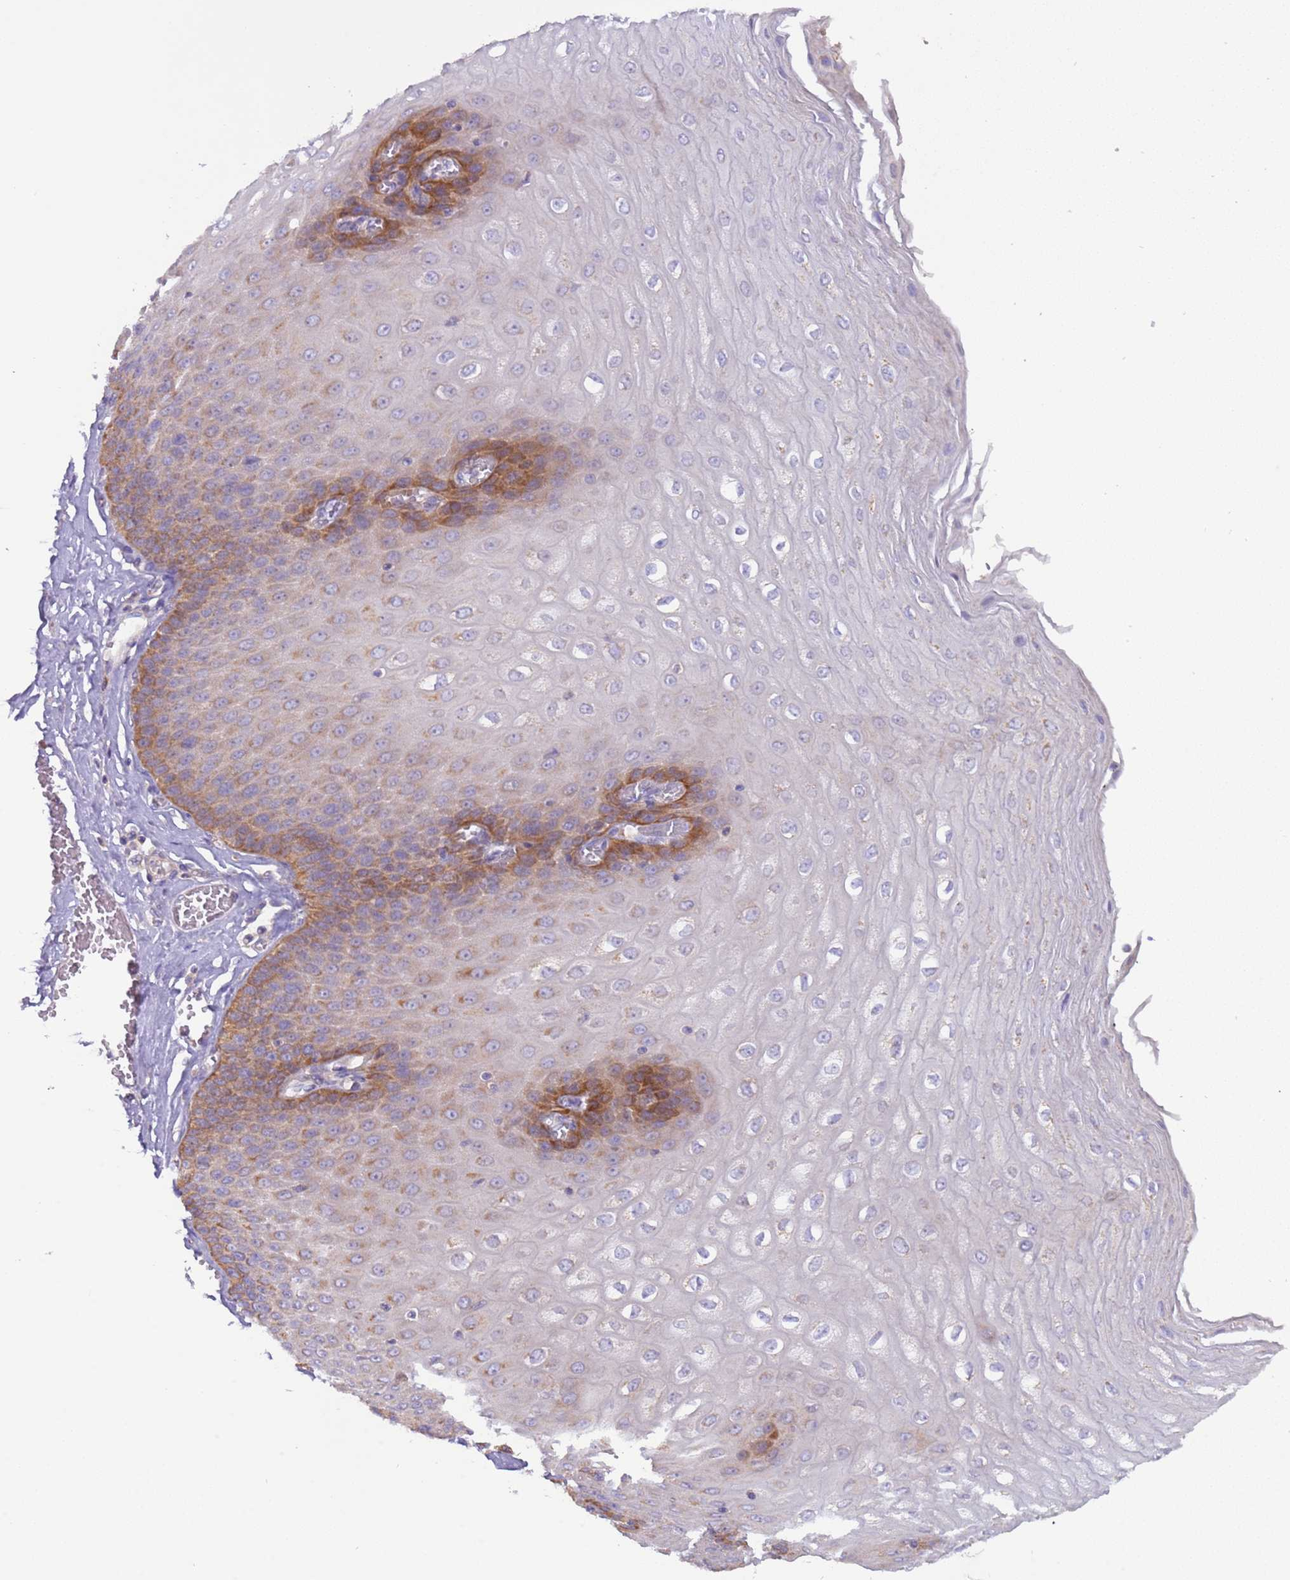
{"staining": {"intensity": "moderate", "quantity": "25%-75%", "location": "cytoplasmic/membranous"}, "tissue": "esophagus", "cell_type": "Squamous epithelial cells", "image_type": "normal", "snomed": [{"axis": "morphology", "description": "Normal tissue, NOS"}, {"axis": "topography", "description": "Esophagus"}], "caption": "A high-resolution micrograph shows immunohistochemistry (IHC) staining of normal esophagus, which reveals moderate cytoplasmic/membranous expression in approximately 25%-75% of squamous epithelial cells. (DAB IHC, brown staining for protein, blue staining for nuclei).", "gene": "UQCRQ", "patient": {"sex": "male", "age": 60}}